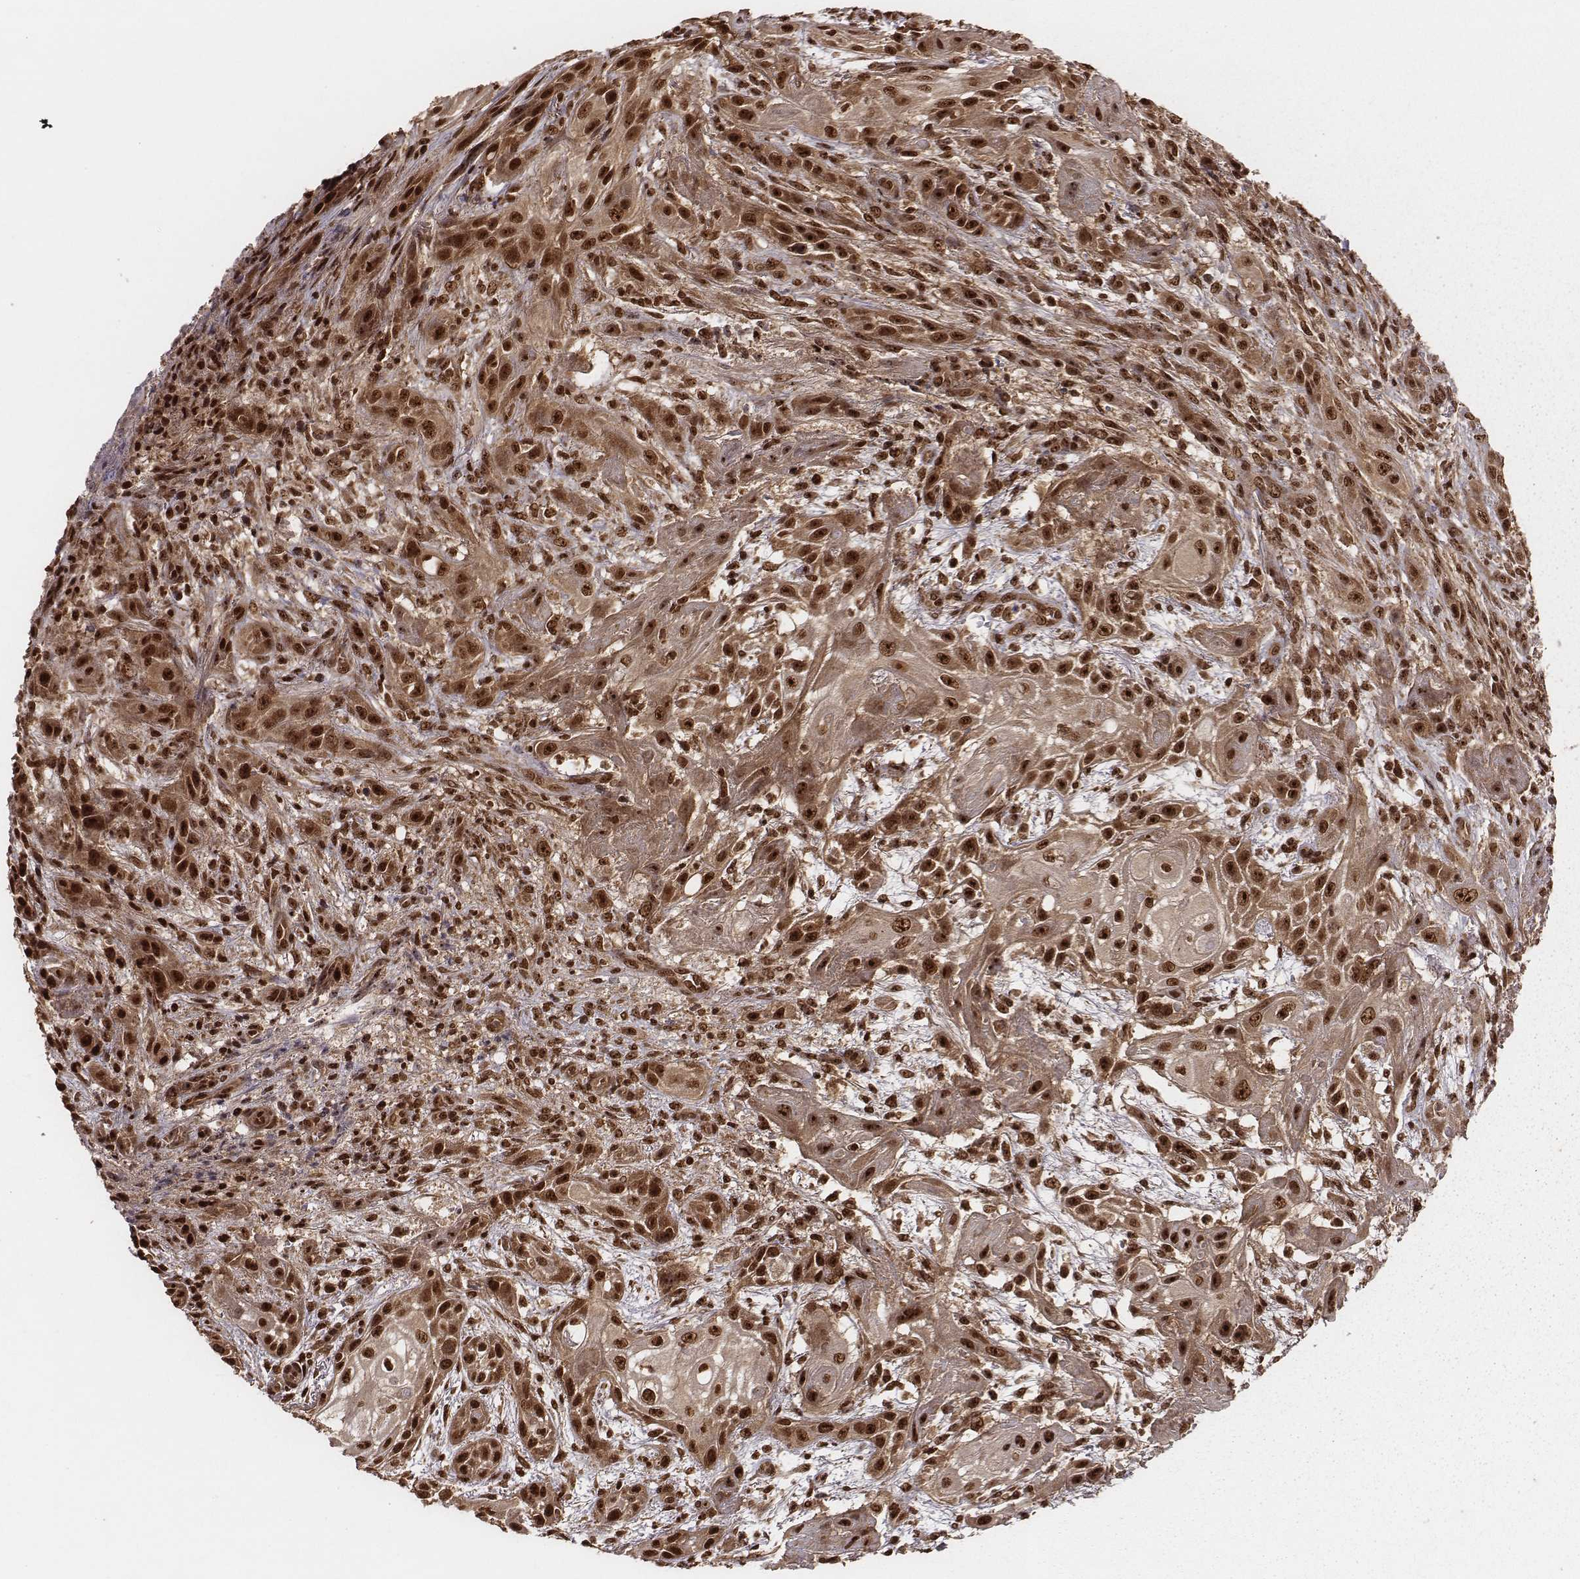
{"staining": {"intensity": "strong", "quantity": ">75%", "location": "cytoplasmic/membranous,nuclear"}, "tissue": "skin cancer", "cell_type": "Tumor cells", "image_type": "cancer", "snomed": [{"axis": "morphology", "description": "Squamous cell carcinoma, NOS"}, {"axis": "topography", "description": "Skin"}], "caption": "Human skin cancer (squamous cell carcinoma) stained with a protein marker demonstrates strong staining in tumor cells.", "gene": "NFX1", "patient": {"sex": "male", "age": 62}}